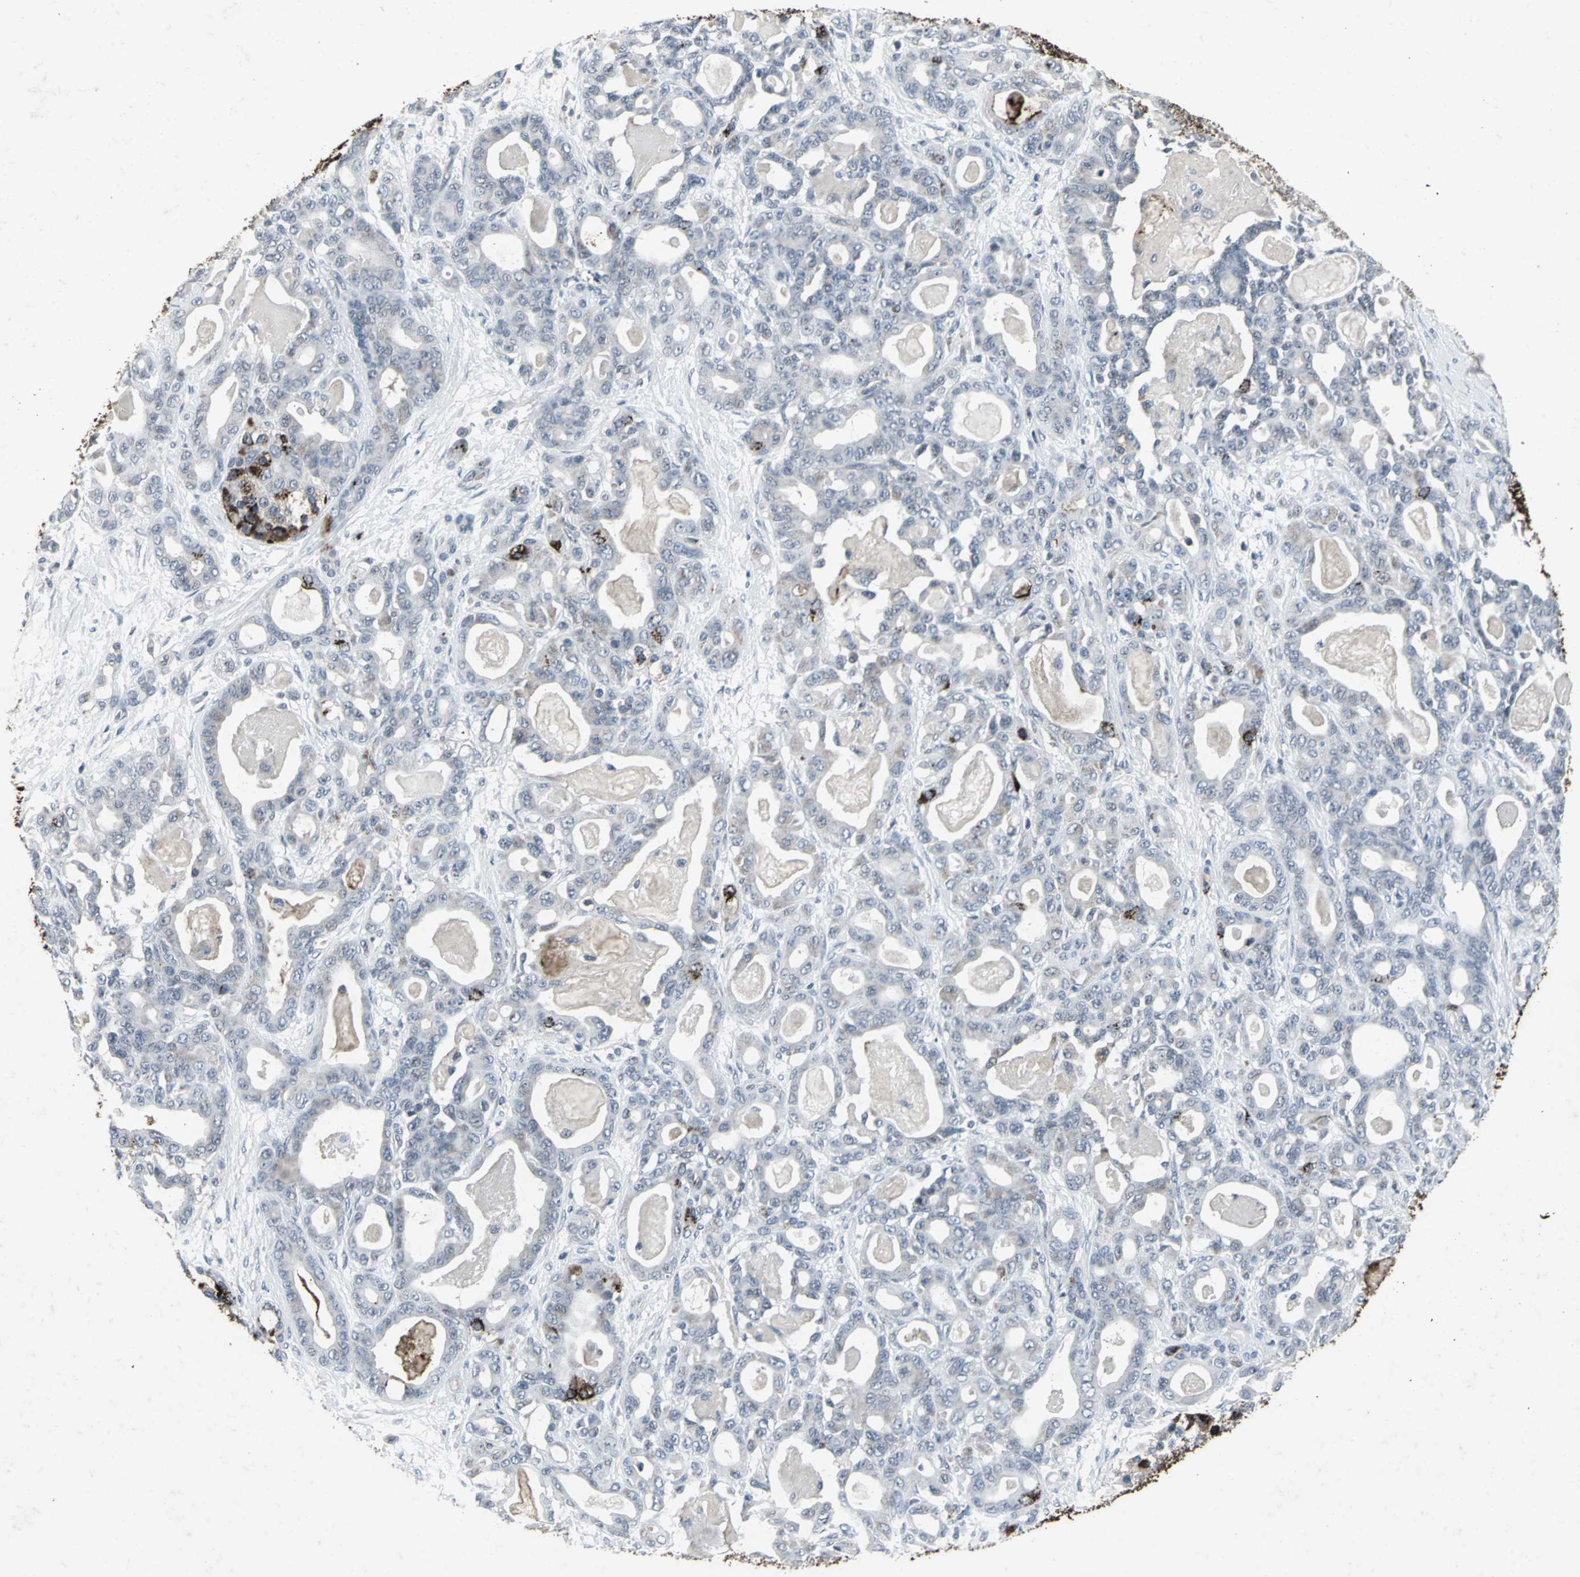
{"staining": {"intensity": "strong", "quantity": "<25%", "location": "cytoplasmic/membranous"}, "tissue": "pancreatic cancer", "cell_type": "Tumor cells", "image_type": "cancer", "snomed": [{"axis": "morphology", "description": "Adenocarcinoma, NOS"}, {"axis": "topography", "description": "Pancreas"}], "caption": "An immunohistochemistry (IHC) photomicrograph of tumor tissue is shown. Protein staining in brown shows strong cytoplasmic/membranous positivity in pancreatic cancer within tumor cells.", "gene": "BMP4", "patient": {"sex": "male", "age": 63}}